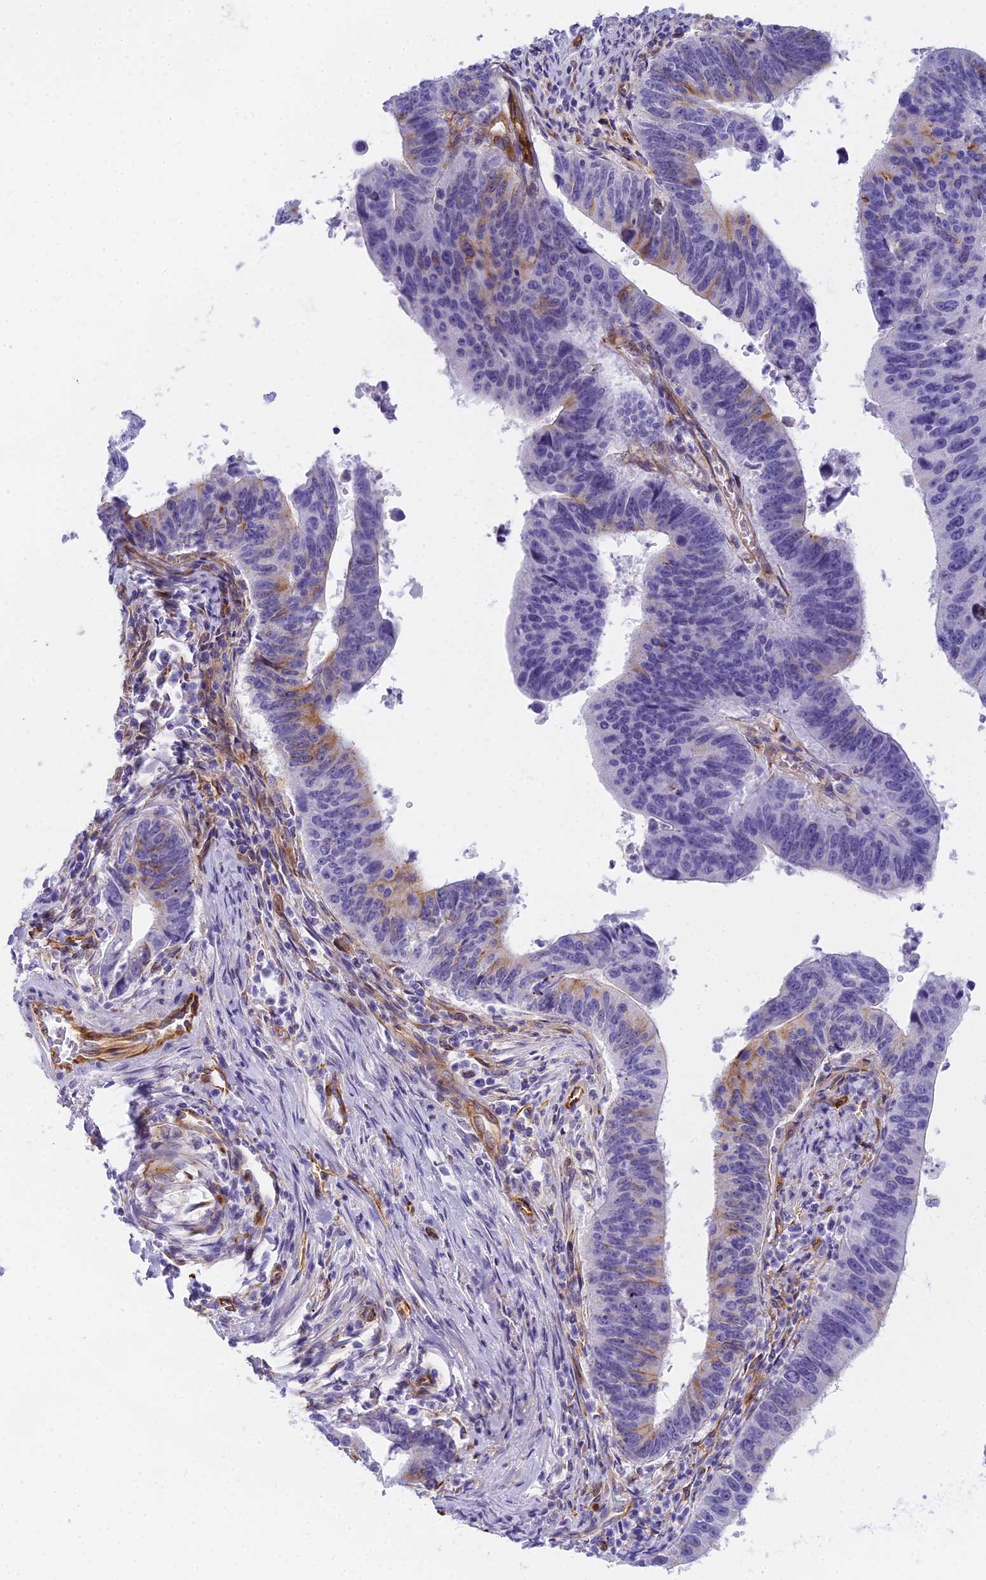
{"staining": {"intensity": "negative", "quantity": "none", "location": "none"}, "tissue": "stomach cancer", "cell_type": "Tumor cells", "image_type": "cancer", "snomed": [{"axis": "morphology", "description": "Adenocarcinoma, NOS"}, {"axis": "topography", "description": "Stomach"}], "caption": "IHC micrograph of human adenocarcinoma (stomach) stained for a protein (brown), which exhibits no positivity in tumor cells.", "gene": "EVI2A", "patient": {"sex": "male", "age": 59}}